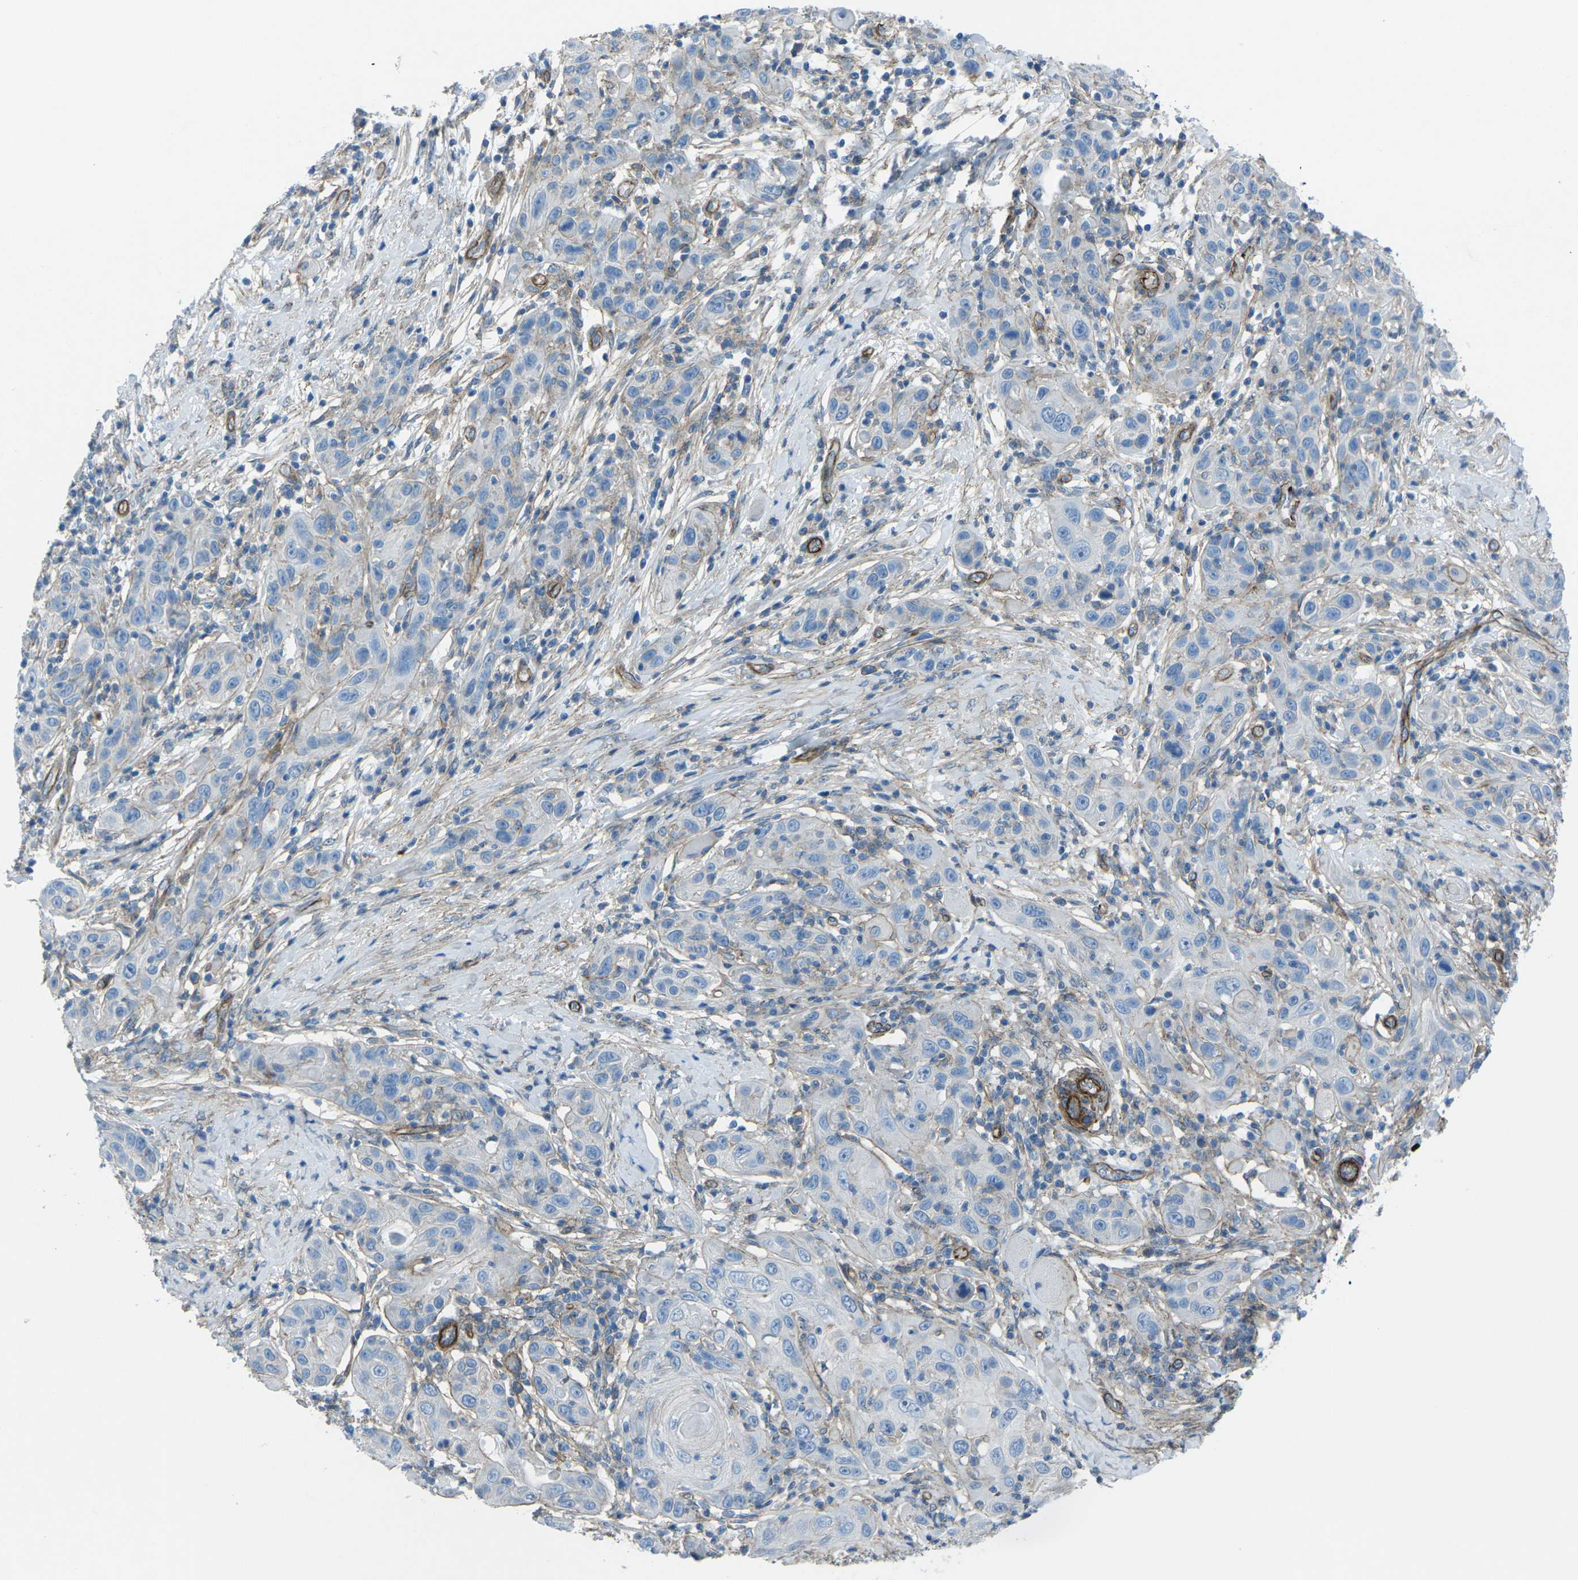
{"staining": {"intensity": "negative", "quantity": "none", "location": "none"}, "tissue": "skin cancer", "cell_type": "Tumor cells", "image_type": "cancer", "snomed": [{"axis": "morphology", "description": "Squamous cell carcinoma, NOS"}, {"axis": "topography", "description": "Skin"}], "caption": "This is an immunohistochemistry histopathology image of skin squamous cell carcinoma. There is no staining in tumor cells.", "gene": "UTRN", "patient": {"sex": "female", "age": 88}}